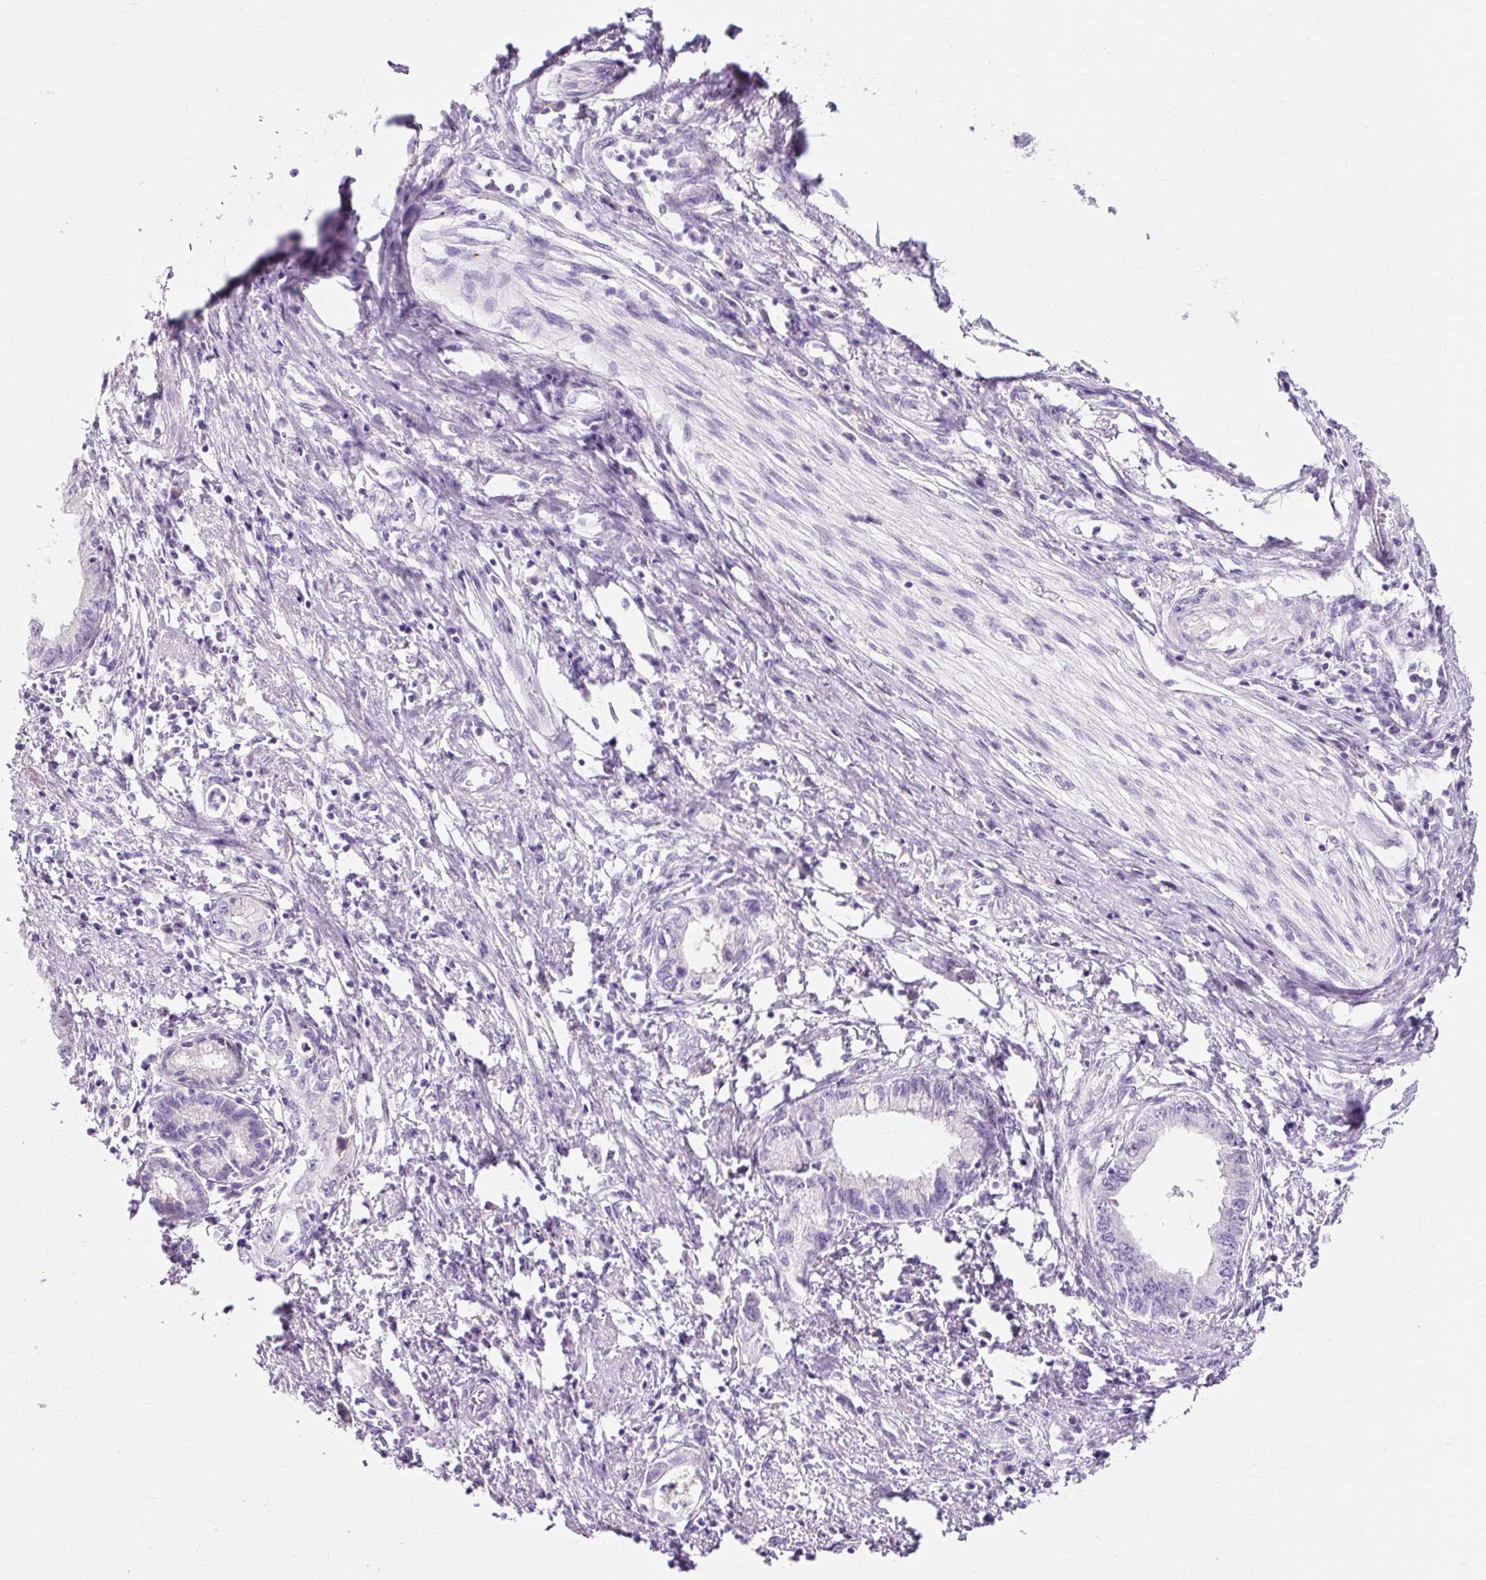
{"staining": {"intensity": "negative", "quantity": "none", "location": "none"}, "tissue": "pancreatic cancer", "cell_type": "Tumor cells", "image_type": "cancer", "snomed": [{"axis": "morphology", "description": "Adenocarcinoma, NOS"}, {"axis": "topography", "description": "Pancreas"}], "caption": "Tumor cells show no significant protein staining in pancreatic cancer.", "gene": "CLDN25", "patient": {"sex": "female", "age": 73}}